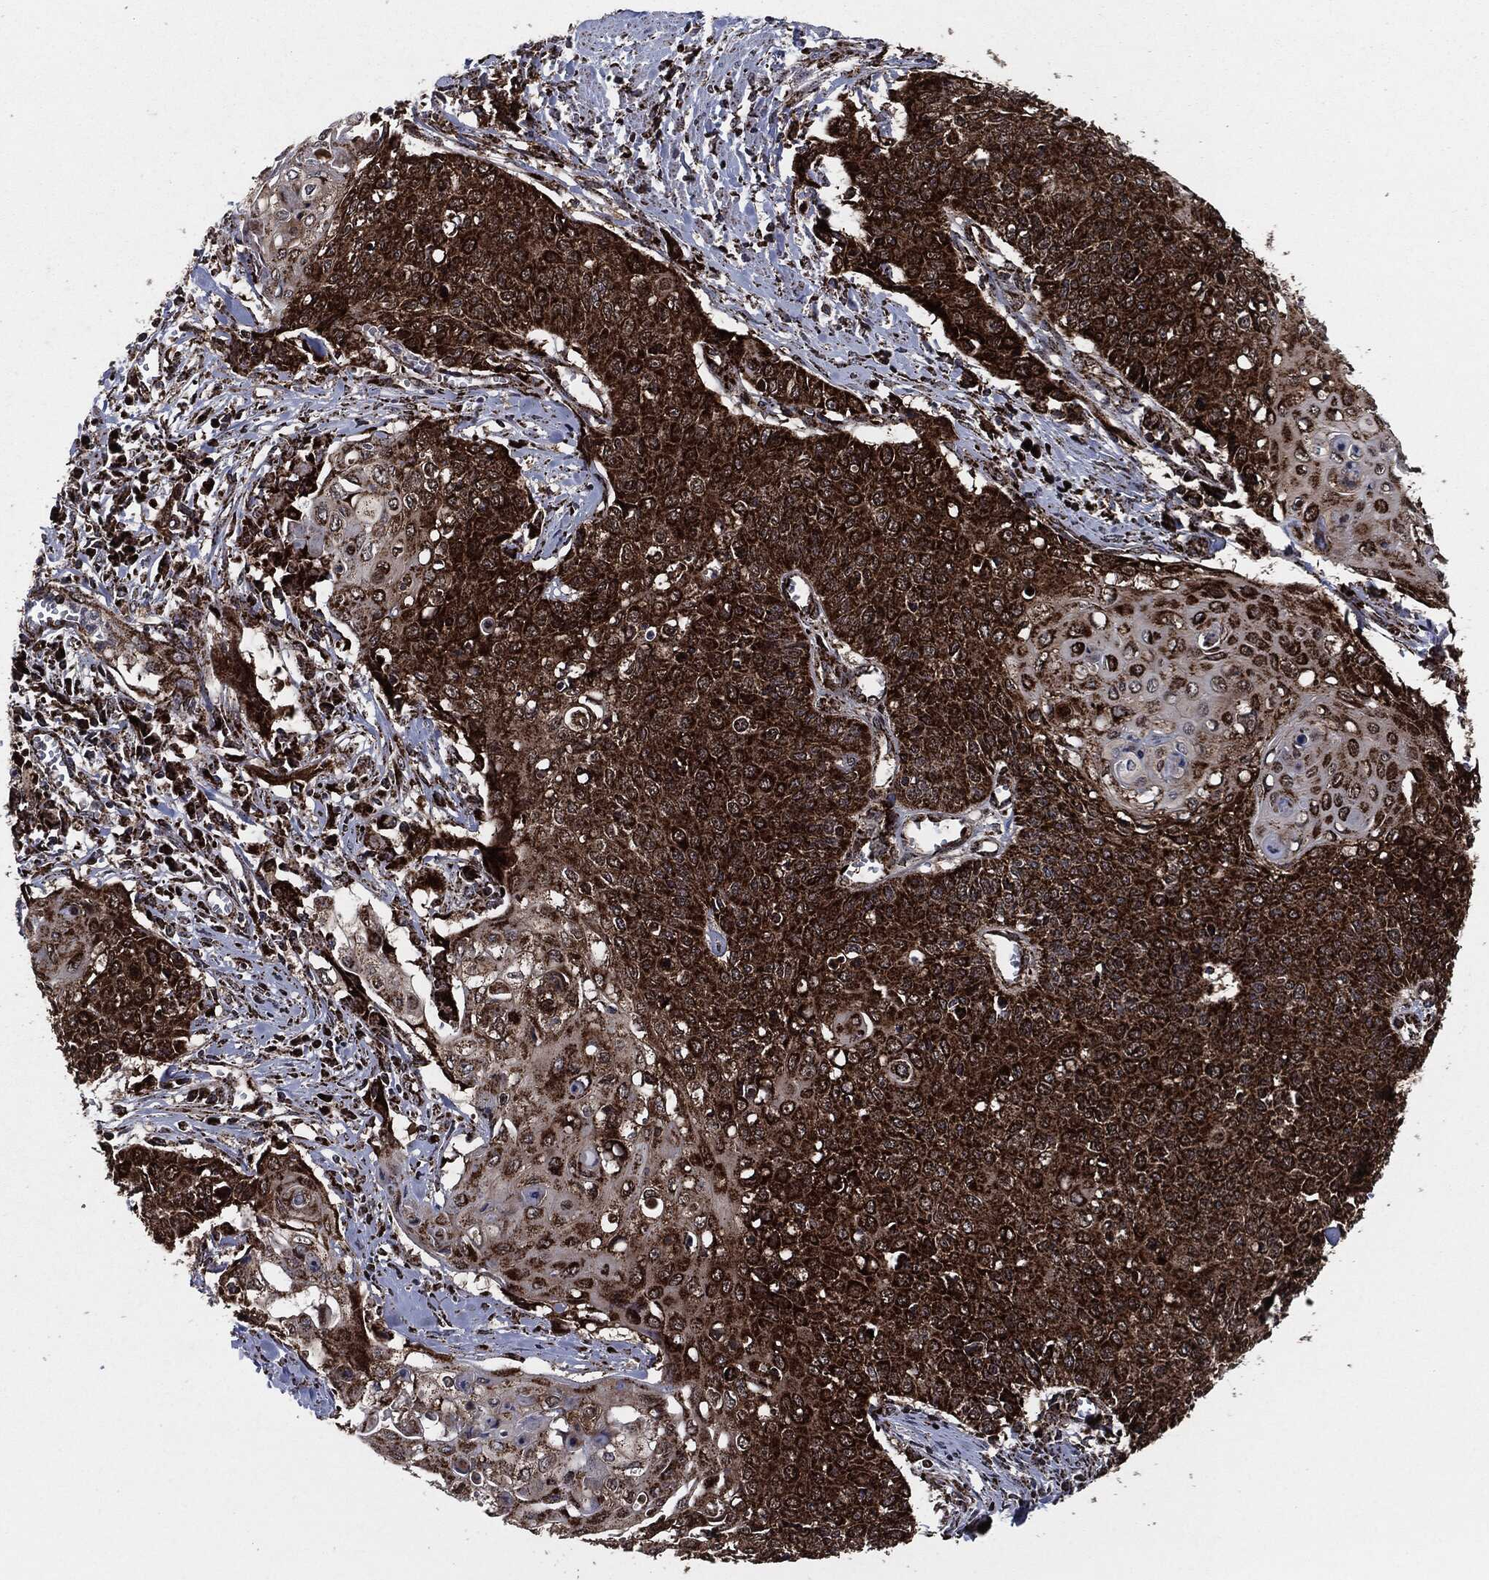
{"staining": {"intensity": "strong", "quantity": ">75%", "location": "cytoplasmic/membranous"}, "tissue": "cervical cancer", "cell_type": "Tumor cells", "image_type": "cancer", "snomed": [{"axis": "morphology", "description": "Squamous cell carcinoma, NOS"}, {"axis": "topography", "description": "Cervix"}], "caption": "The image exhibits immunohistochemical staining of squamous cell carcinoma (cervical). There is strong cytoplasmic/membranous positivity is present in about >75% of tumor cells.", "gene": "FH", "patient": {"sex": "female", "age": 39}}